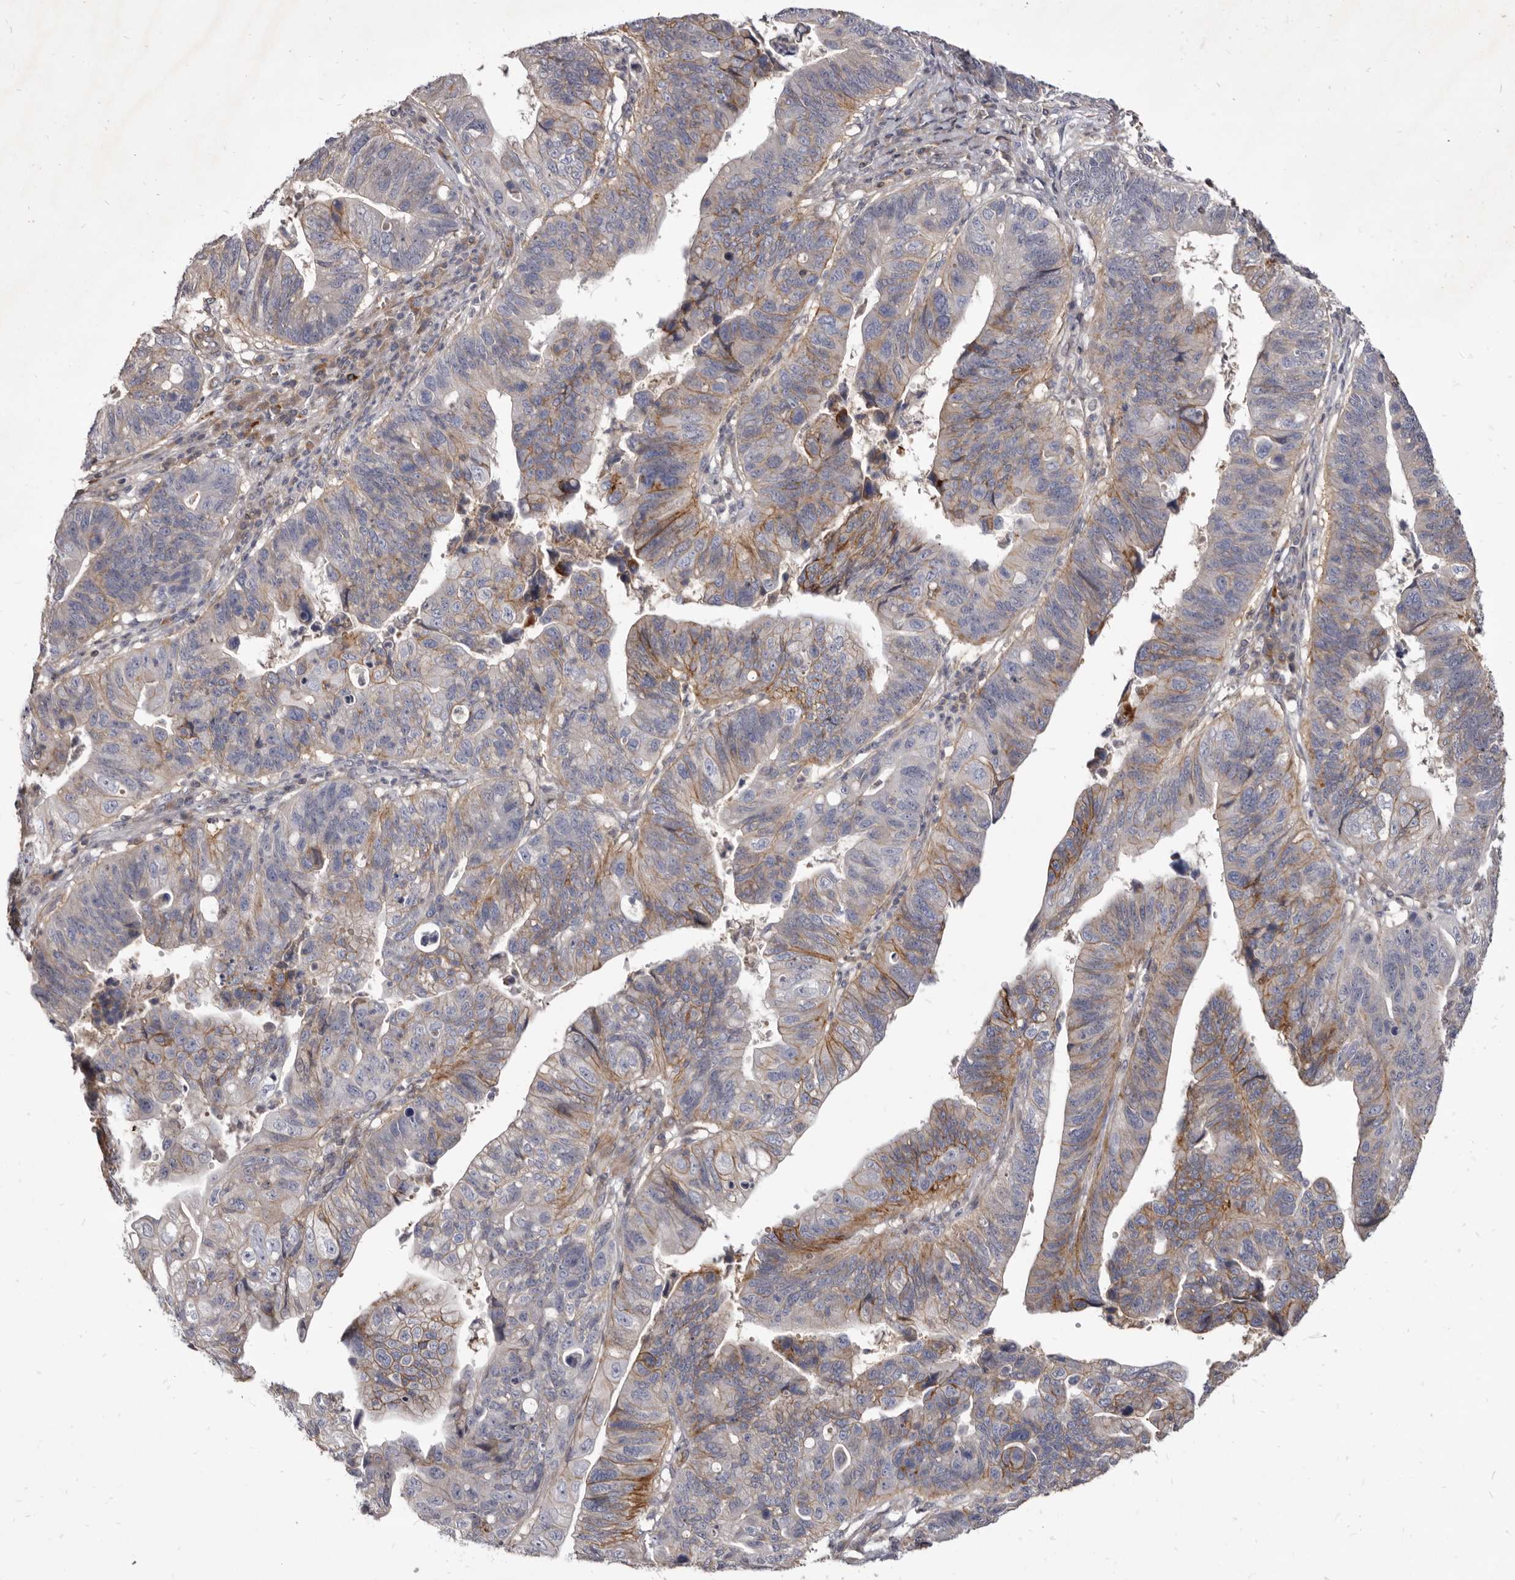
{"staining": {"intensity": "moderate", "quantity": "25%-75%", "location": "cytoplasmic/membranous"}, "tissue": "stomach cancer", "cell_type": "Tumor cells", "image_type": "cancer", "snomed": [{"axis": "morphology", "description": "Adenocarcinoma, NOS"}, {"axis": "topography", "description": "Stomach"}], "caption": "Brown immunohistochemical staining in stomach cancer reveals moderate cytoplasmic/membranous staining in about 25%-75% of tumor cells.", "gene": "FAS", "patient": {"sex": "male", "age": 59}}